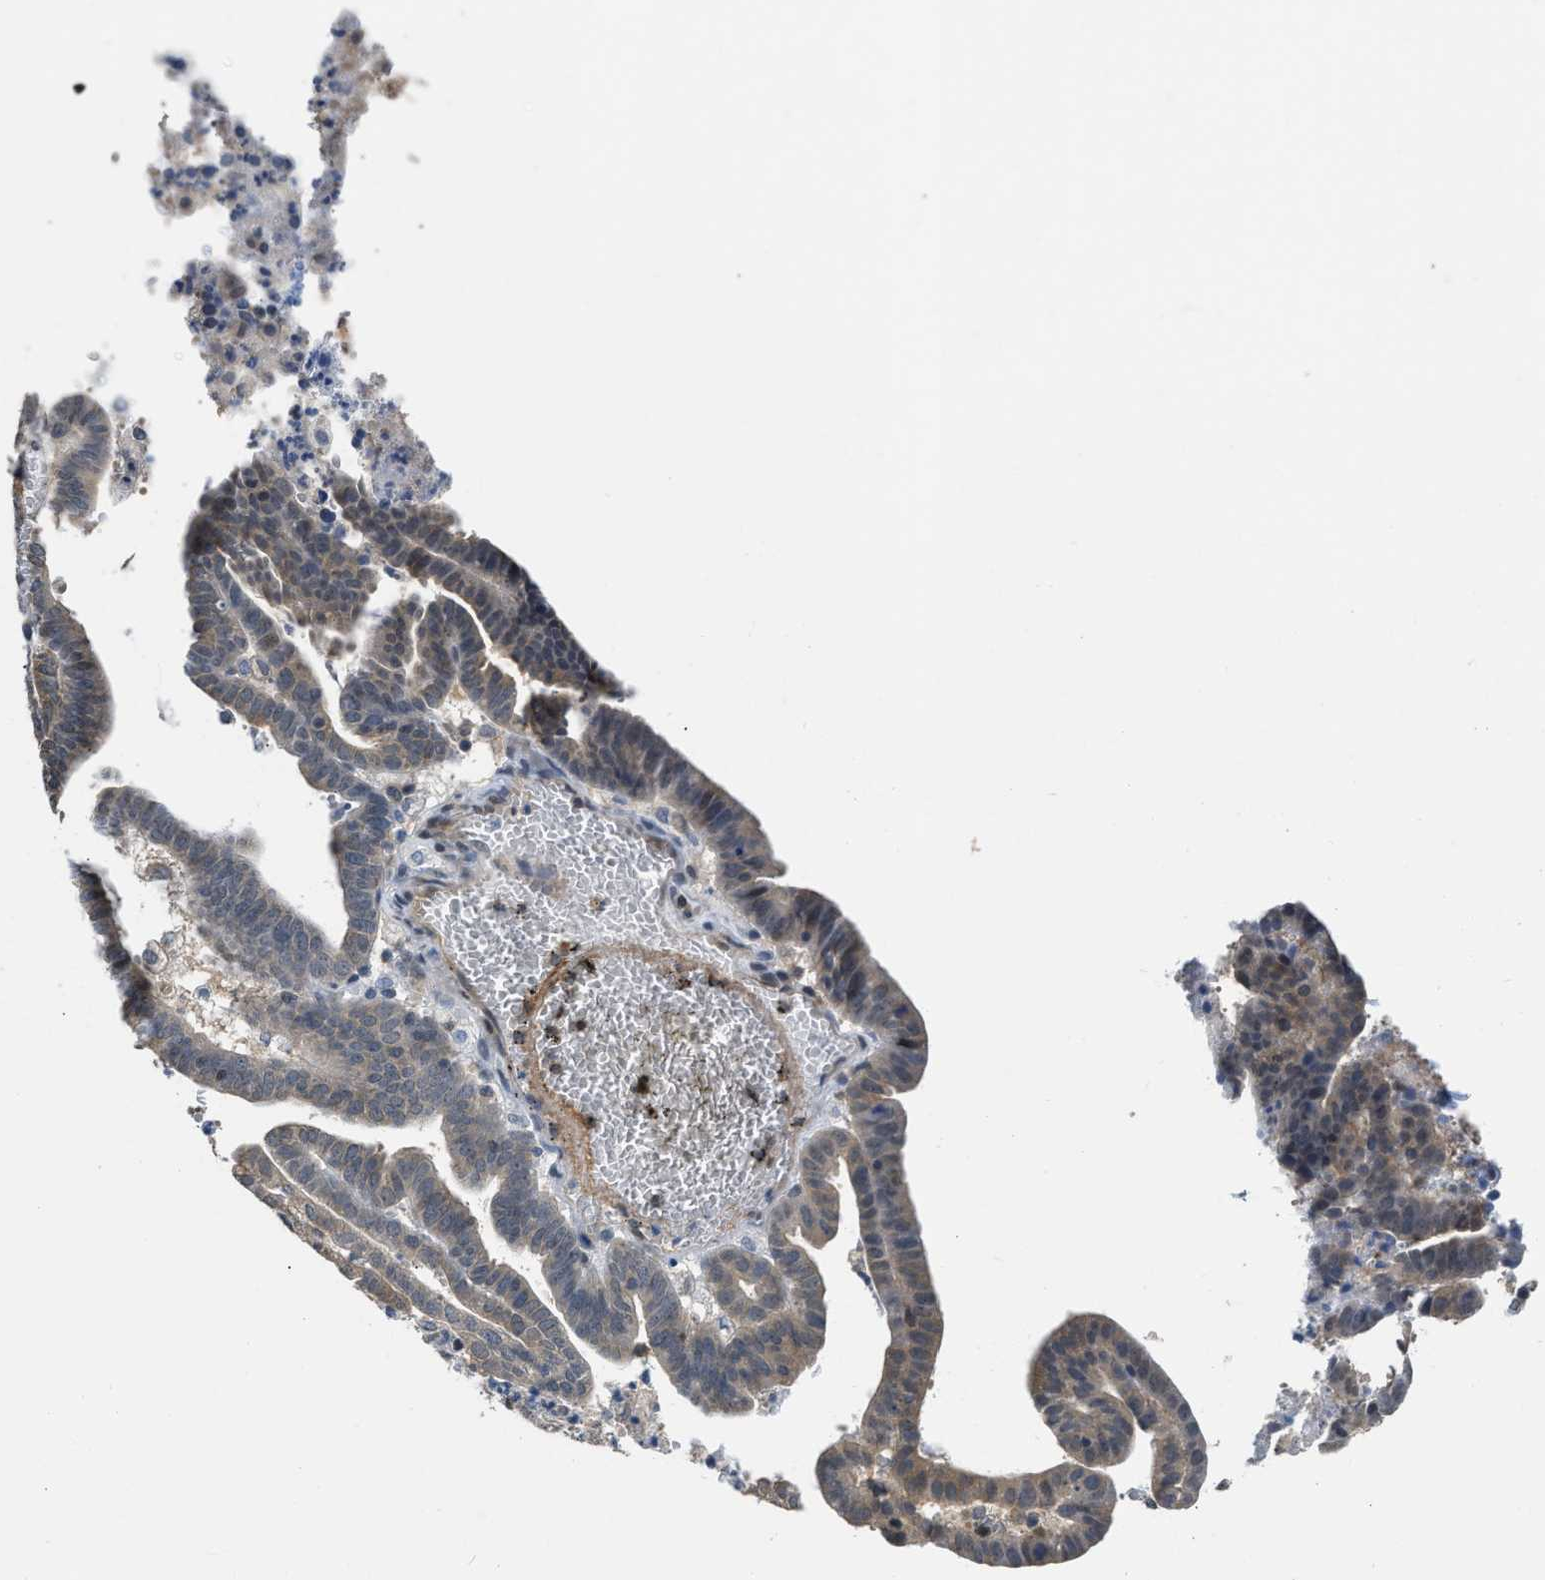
{"staining": {"intensity": "weak", "quantity": "<25%", "location": "cytoplasmic/membranous"}, "tissue": "endometrial cancer", "cell_type": "Tumor cells", "image_type": "cancer", "snomed": [{"axis": "morphology", "description": "Adenocarcinoma, NOS"}, {"axis": "topography", "description": "Uterus"}], "caption": "IHC of human endometrial cancer exhibits no positivity in tumor cells.", "gene": "TES", "patient": {"sex": "female", "age": 83}}